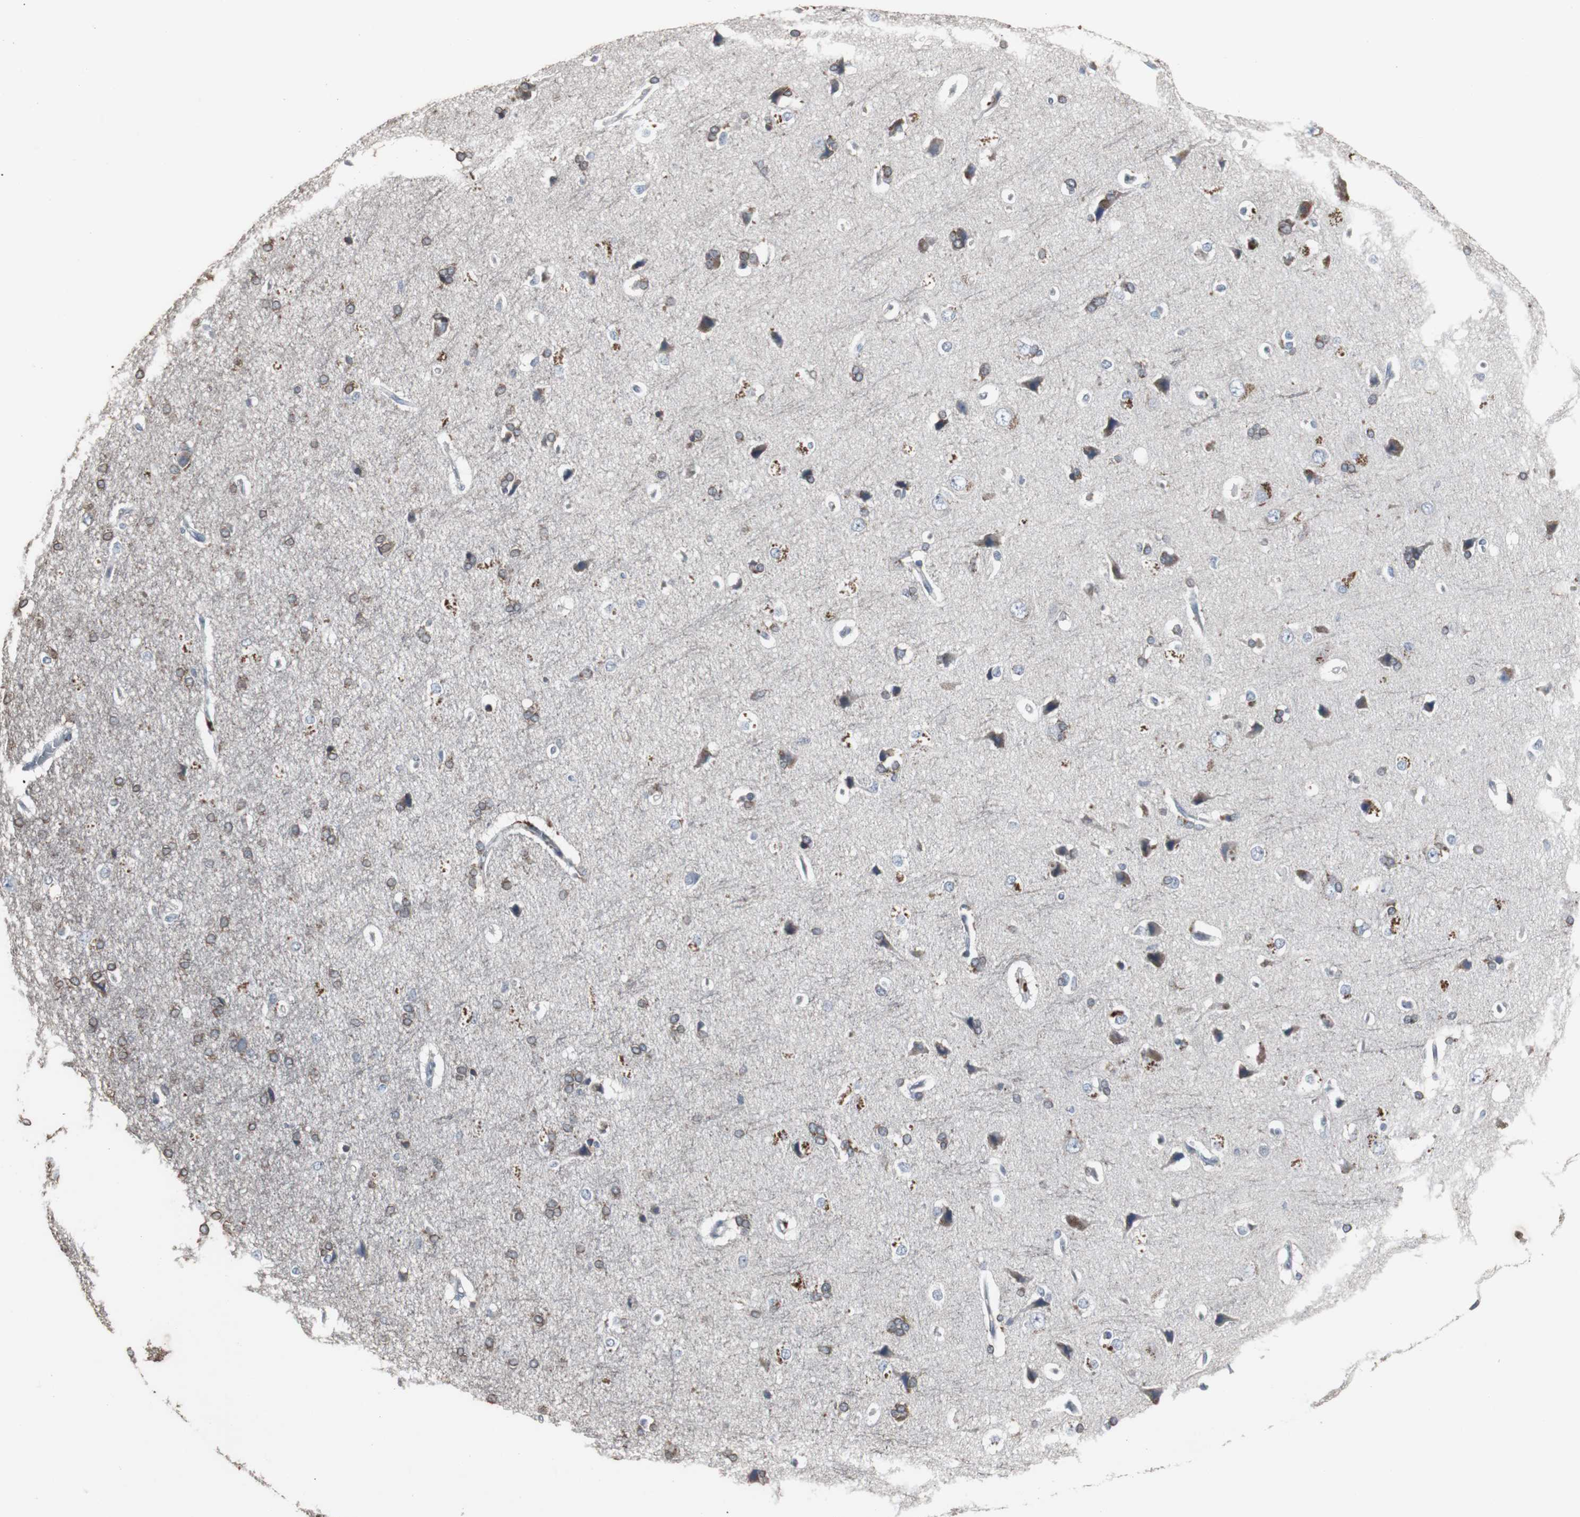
{"staining": {"intensity": "negative", "quantity": "none", "location": "none"}, "tissue": "cerebral cortex", "cell_type": "Endothelial cells", "image_type": "normal", "snomed": [{"axis": "morphology", "description": "Normal tissue, NOS"}, {"axis": "topography", "description": "Cerebral cortex"}], "caption": "Endothelial cells are negative for brown protein staining in normal cerebral cortex. (Stains: DAB immunohistochemistry with hematoxylin counter stain, Microscopy: brightfield microscopy at high magnification).", "gene": "ACAA1", "patient": {"sex": "male", "age": 62}}